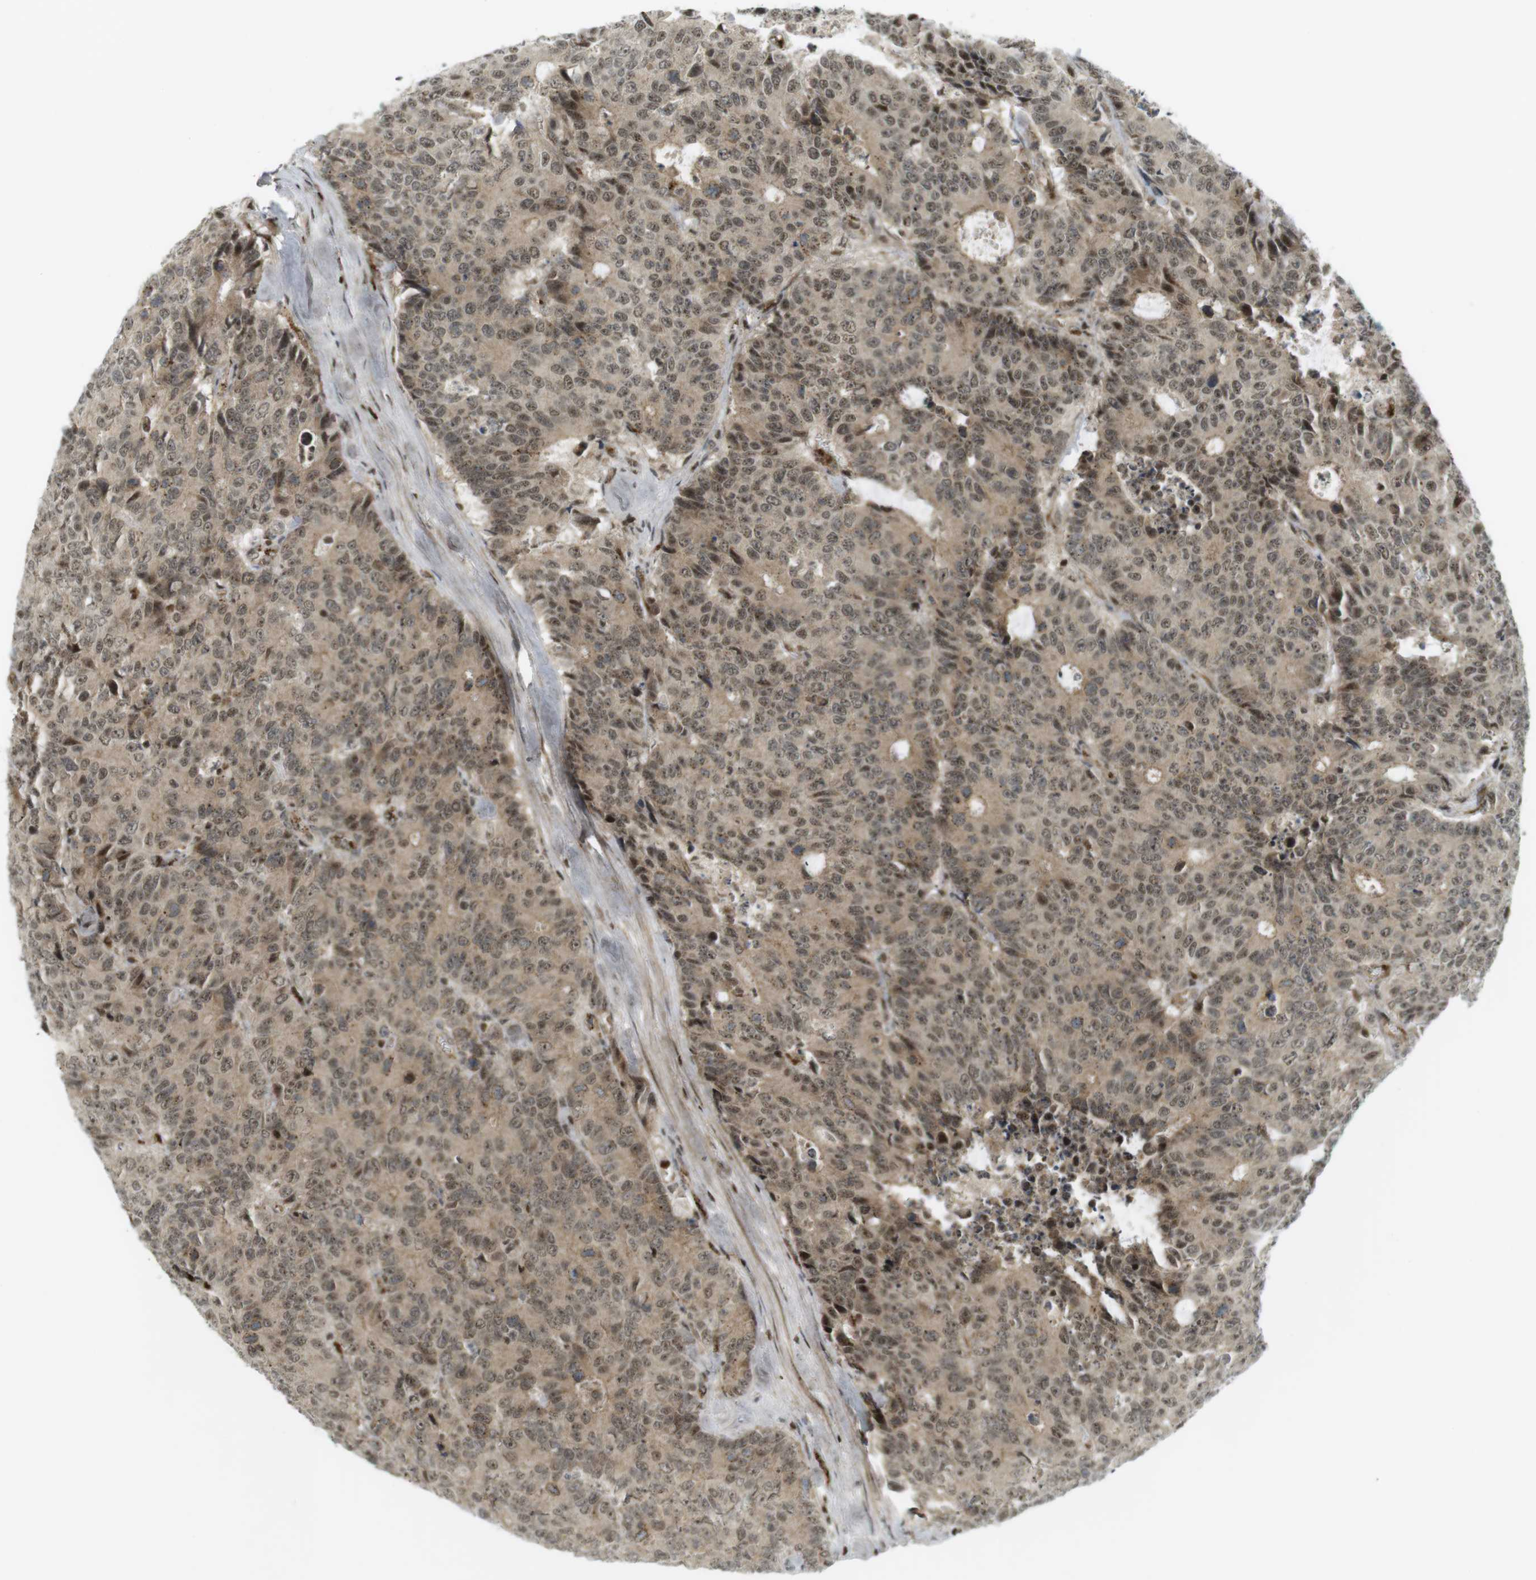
{"staining": {"intensity": "moderate", "quantity": ">75%", "location": "cytoplasmic/membranous,nuclear"}, "tissue": "colorectal cancer", "cell_type": "Tumor cells", "image_type": "cancer", "snomed": [{"axis": "morphology", "description": "Adenocarcinoma, NOS"}, {"axis": "topography", "description": "Colon"}], "caption": "A brown stain labels moderate cytoplasmic/membranous and nuclear expression of a protein in colorectal adenocarcinoma tumor cells.", "gene": "PPP1R13B", "patient": {"sex": "female", "age": 86}}